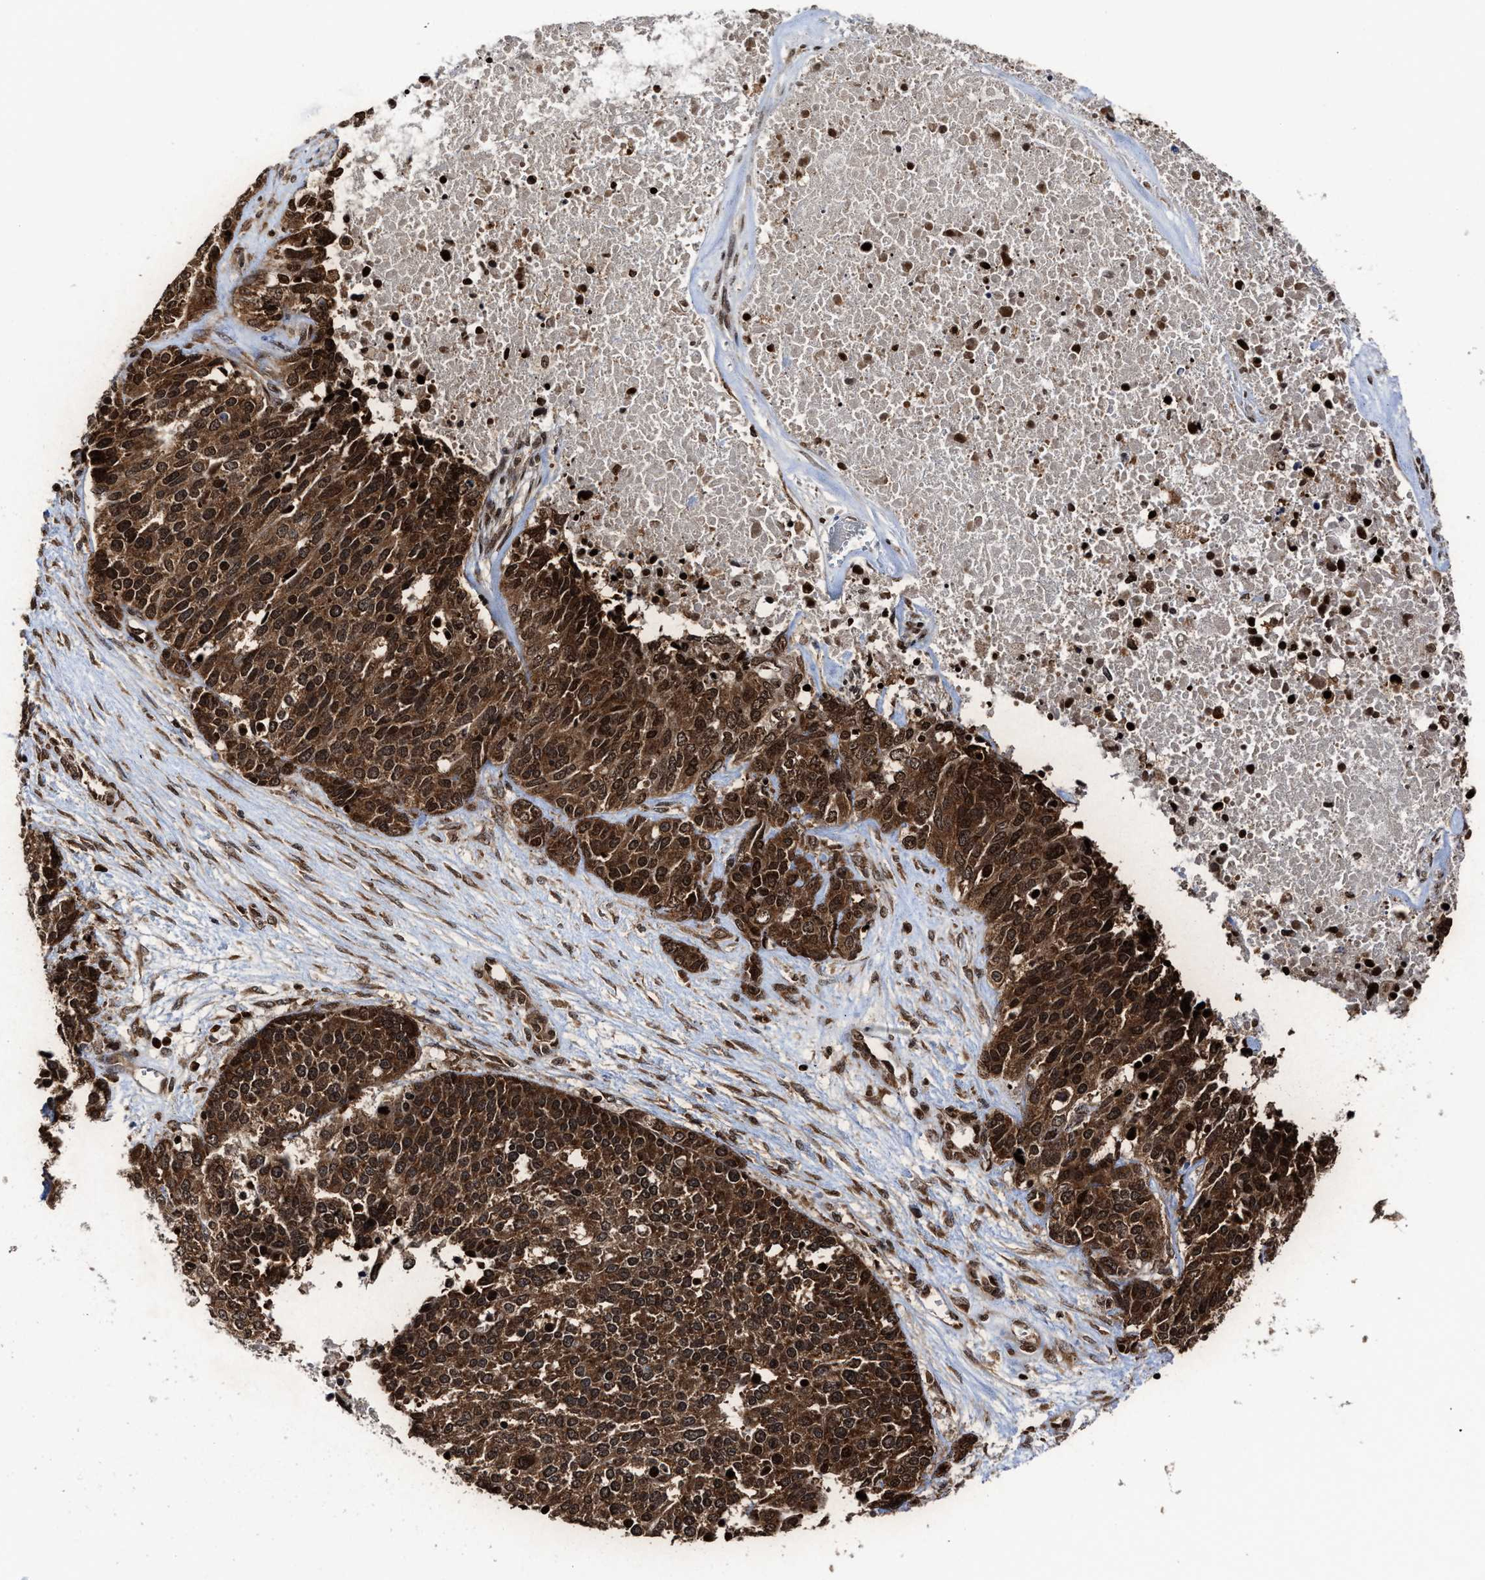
{"staining": {"intensity": "strong", "quantity": ">75%", "location": "cytoplasmic/membranous,nuclear"}, "tissue": "ovarian cancer", "cell_type": "Tumor cells", "image_type": "cancer", "snomed": [{"axis": "morphology", "description": "Cystadenocarcinoma, serous, NOS"}, {"axis": "topography", "description": "Ovary"}], "caption": "This is an image of immunohistochemistry (IHC) staining of ovarian serous cystadenocarcinoma, which shows strong positivity in the cytoplasmic/membranous and nuclear of tumor cells.", "gene": "ALYREF", "patient": {"sex": "female", "age": 44}}